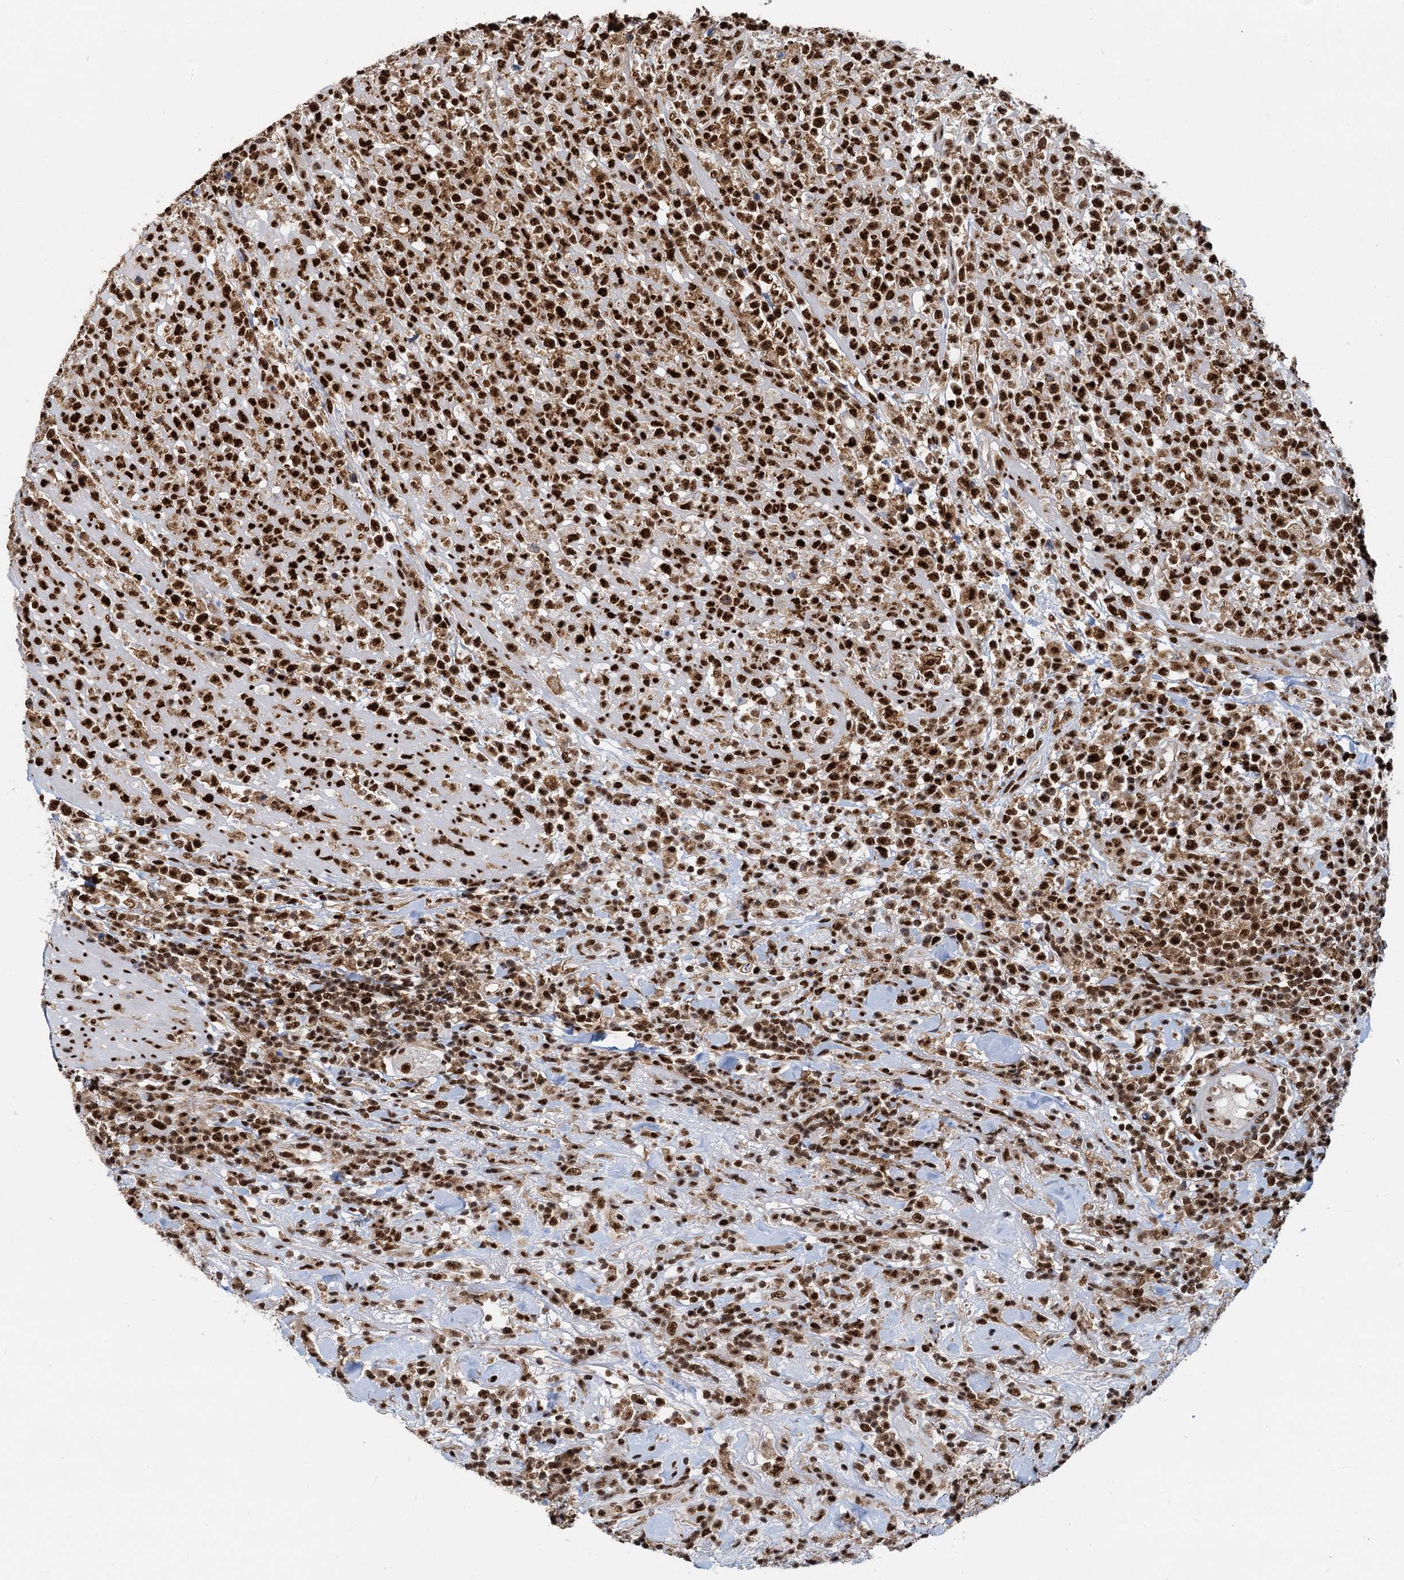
{"staining": {"intensity": "strong", "quantity": ">75%", "location": "nuclear"}, "tissue": "lymphoma", "cell_type": "Tumor cells", "image_type": "cancer", "snomed": [{"axis": "morphology", "description": "Malignant lymphoma, non-Hodgkin's type, High grade"}, {"axis": "topography", "description": "Colon"}], "caption": "Brown immunohistochemical staining in high-grade malignant lymphoma, non-Hodgkin's type reveals strong nuclear expression in about >75% of tumor cells.", "gene": "RBM26", "patient": {"sex": "female", "age": 53}}